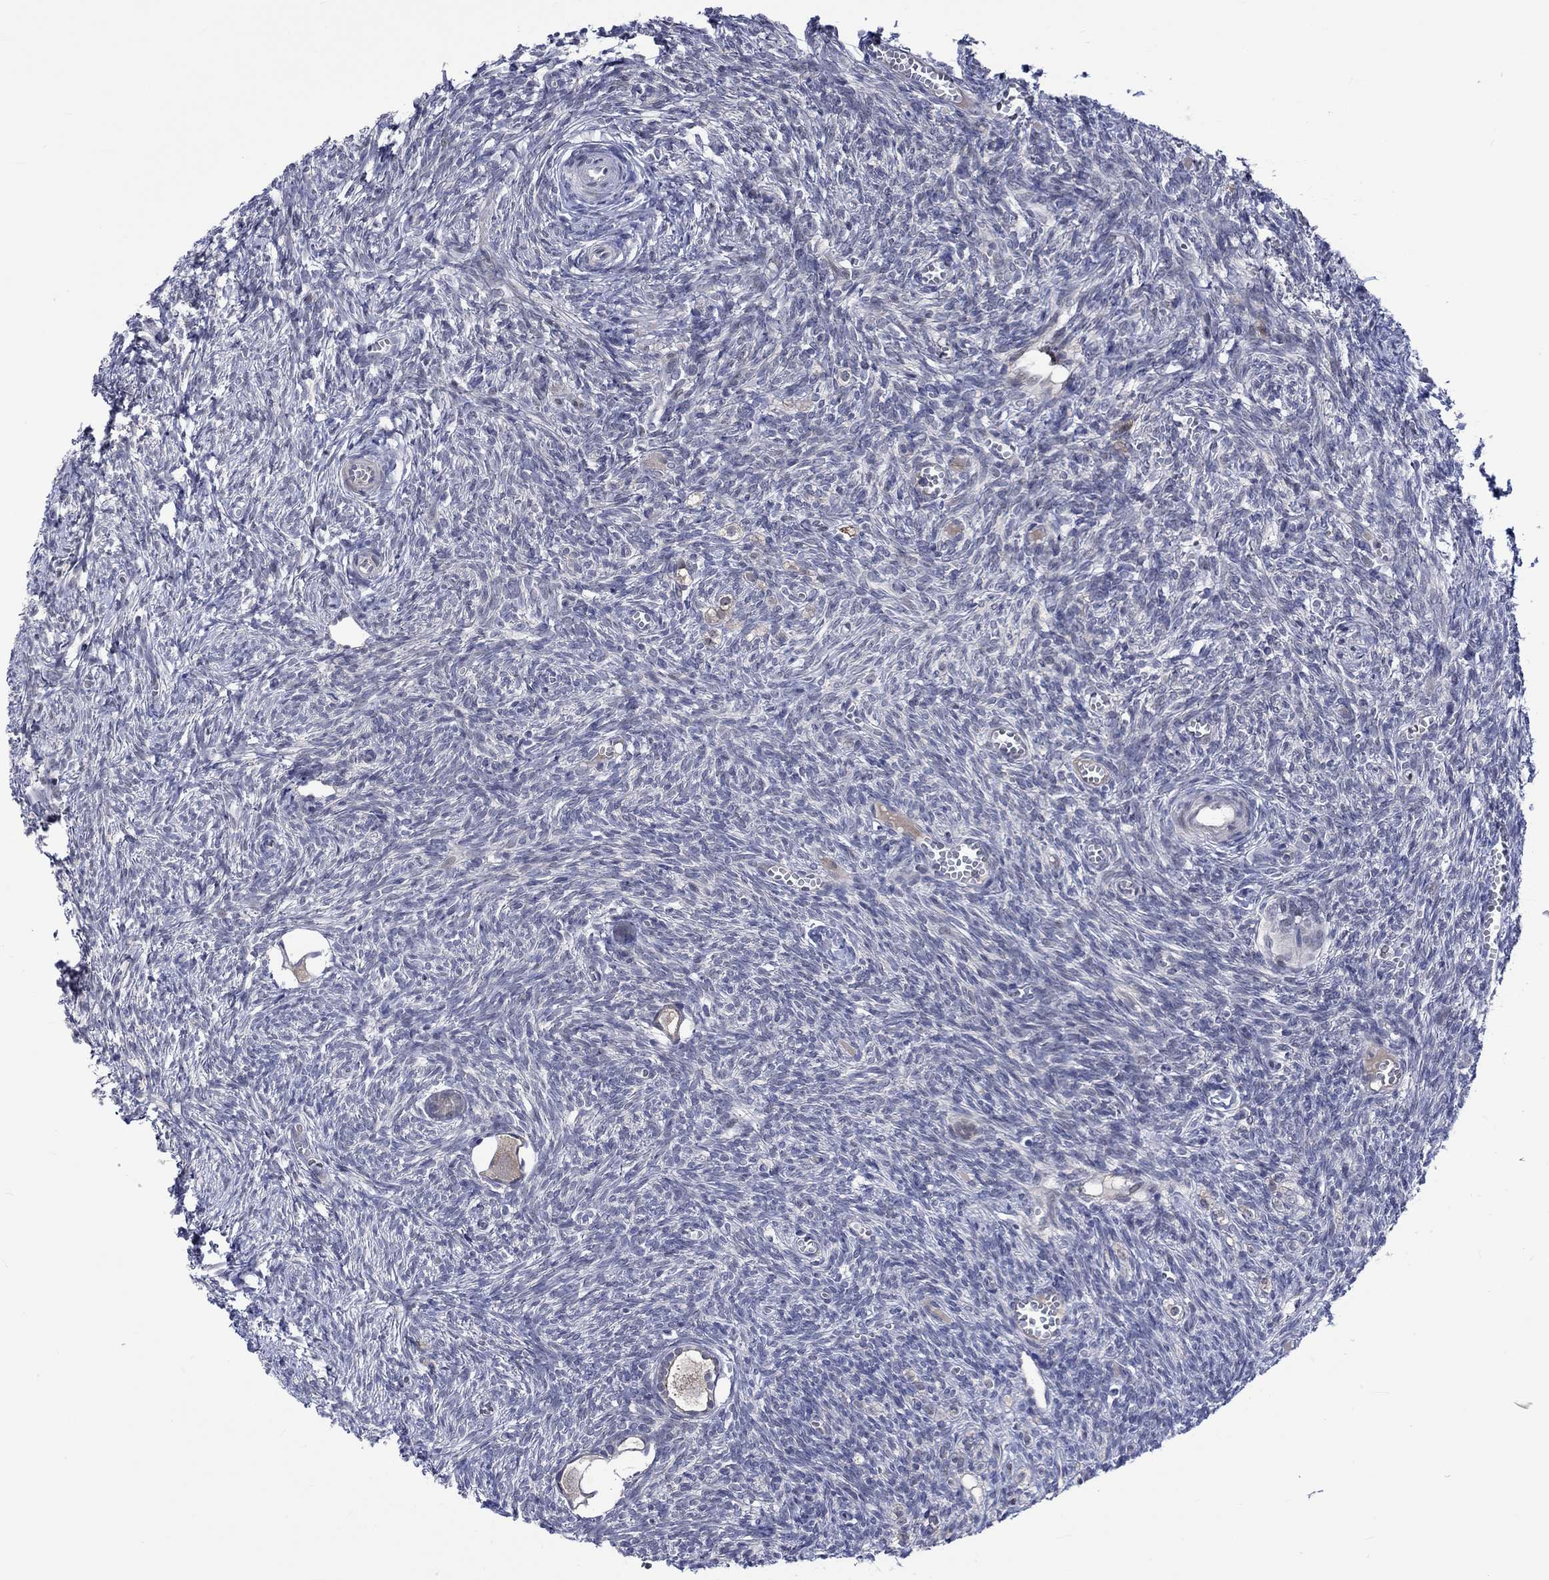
{"staining": {"intensity": "weak", "quantity": "25%-75%", "location": "cytoplasmic/membranous"}, "tissue": "ovary", "cell_type": "Follicle cells", "image_type": "normal", "snomed": [{"axis": "morphology", "description": "Normal tissue, NOS"}, {"axis": "topography", "description": "Ovary"}], "caption": "IHC photomicrograph of benign human ovary stained for a protein (brown), which demonstrates low levels of weak cytoplasmic/membranous staining in approximately 25%-75% of follicle cells.", "gene": "E2F8", "patient": {"sex": "female", "age": 43}}